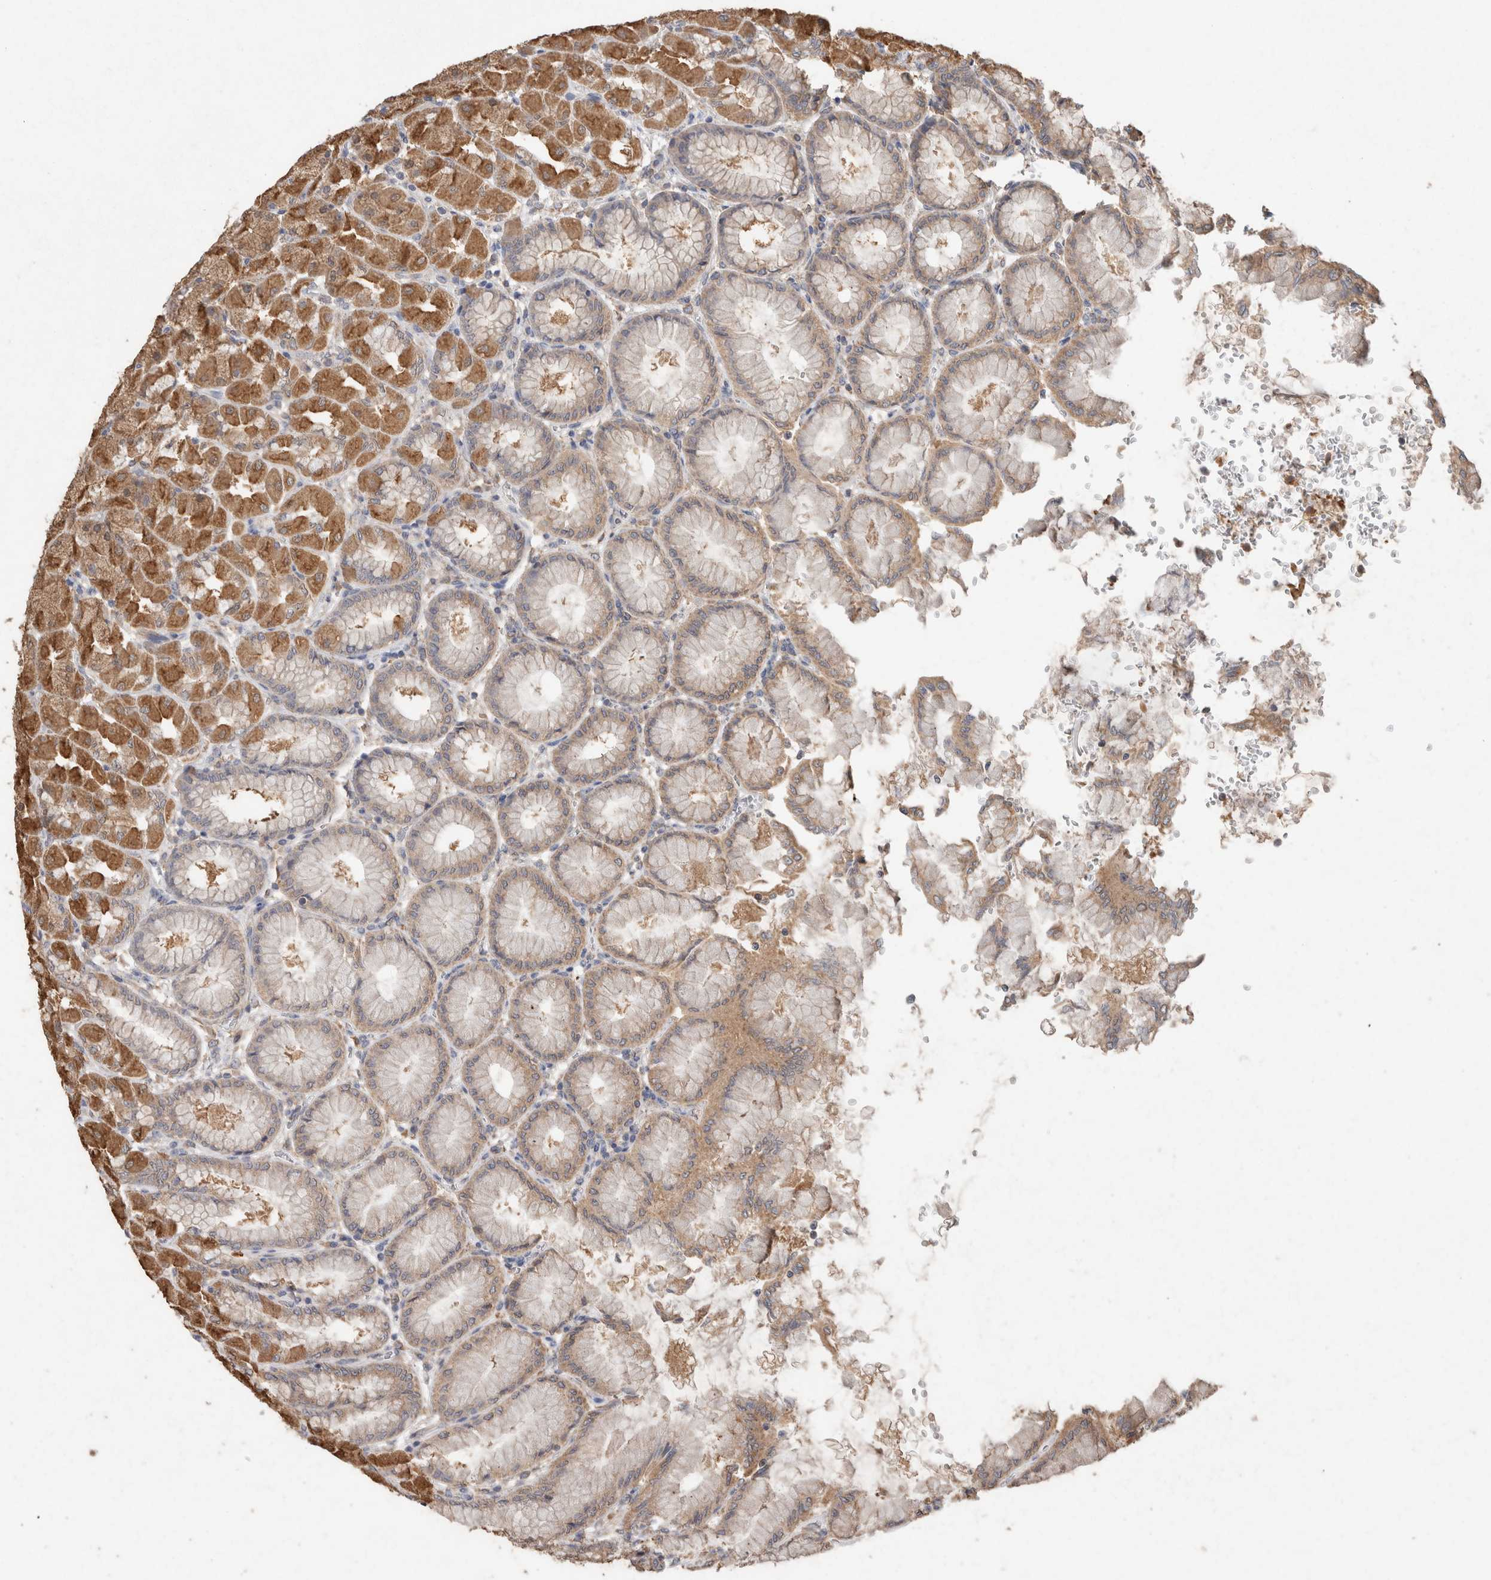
{"staining": {"intensity": "moderate", "quantity": ">75%", "location": "cytoplasmic/membranous"}, "tissue": "stomach", "cell_type": "Glandular cells", "image_type": "normal", "snomed": [{"axis": "morphology", "description": "Normal tissue, NOS"}, {"axis": "topography", "description": "Stomach, upper"}], "caption": "About >75% of glandular cells in benign human stomach demonstrate moderate cytoplasmic/membranous protein positivity as visualized by brown immunohistochemical staining.", "gene": "RAB14", "patient": {"sex": "female", "age": 56}}